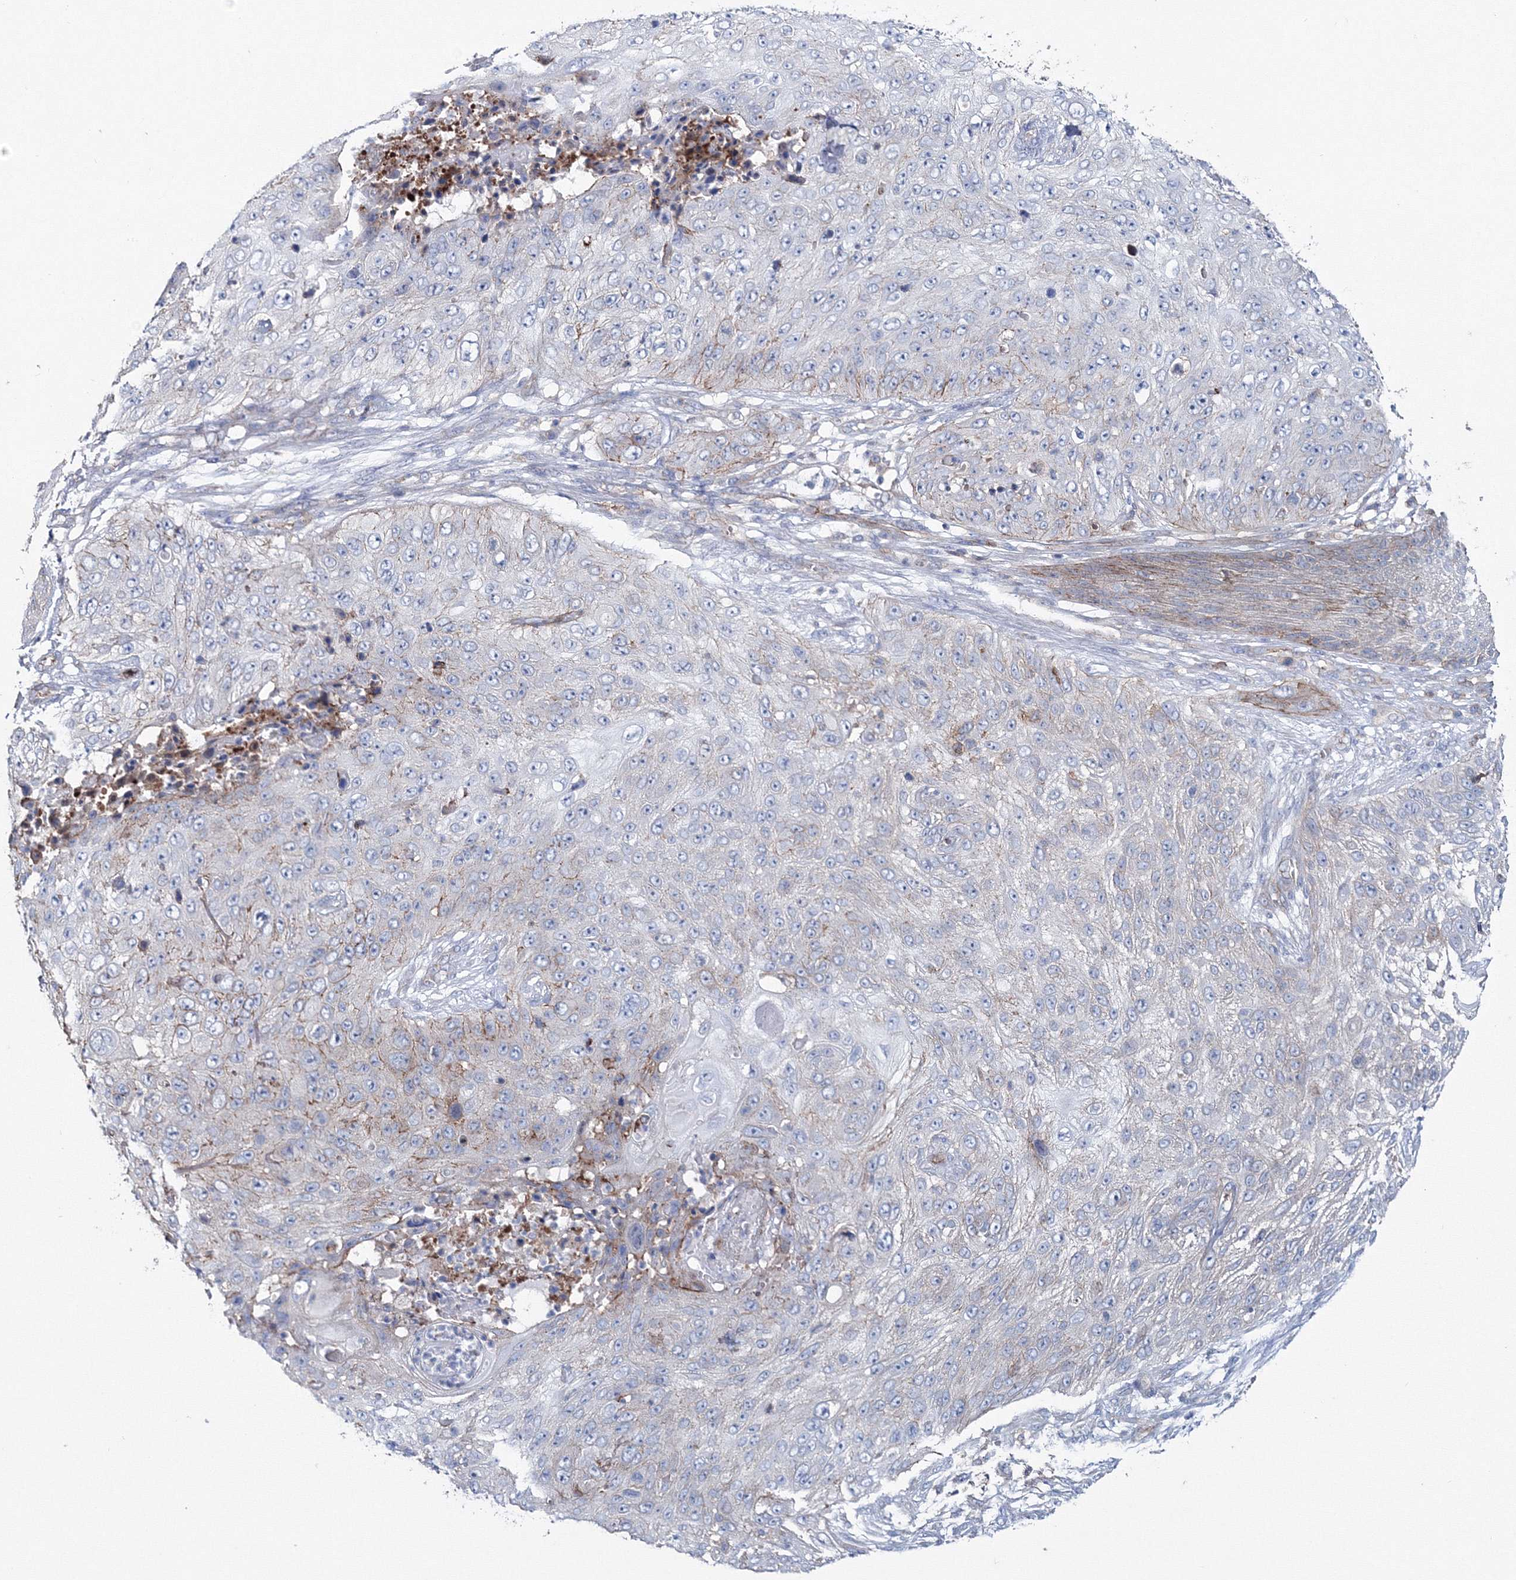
{"staining": {"intensity": "negative", "quantity": "none", "location": "none"}, "tissue": "skin cancer", "cell_type": "Tumor cells", "image_type": "cancer", "snomed": [{"axis": "morphology", "description": "Squamous cell carcinoma, NOS"}, {"axis": "topography", "description": "Skin"}], "caption": "Tumor cells show no significant staining in skin cancer.", "gene": "GGA2", "patient": {"sex": "female", "age": 80}}